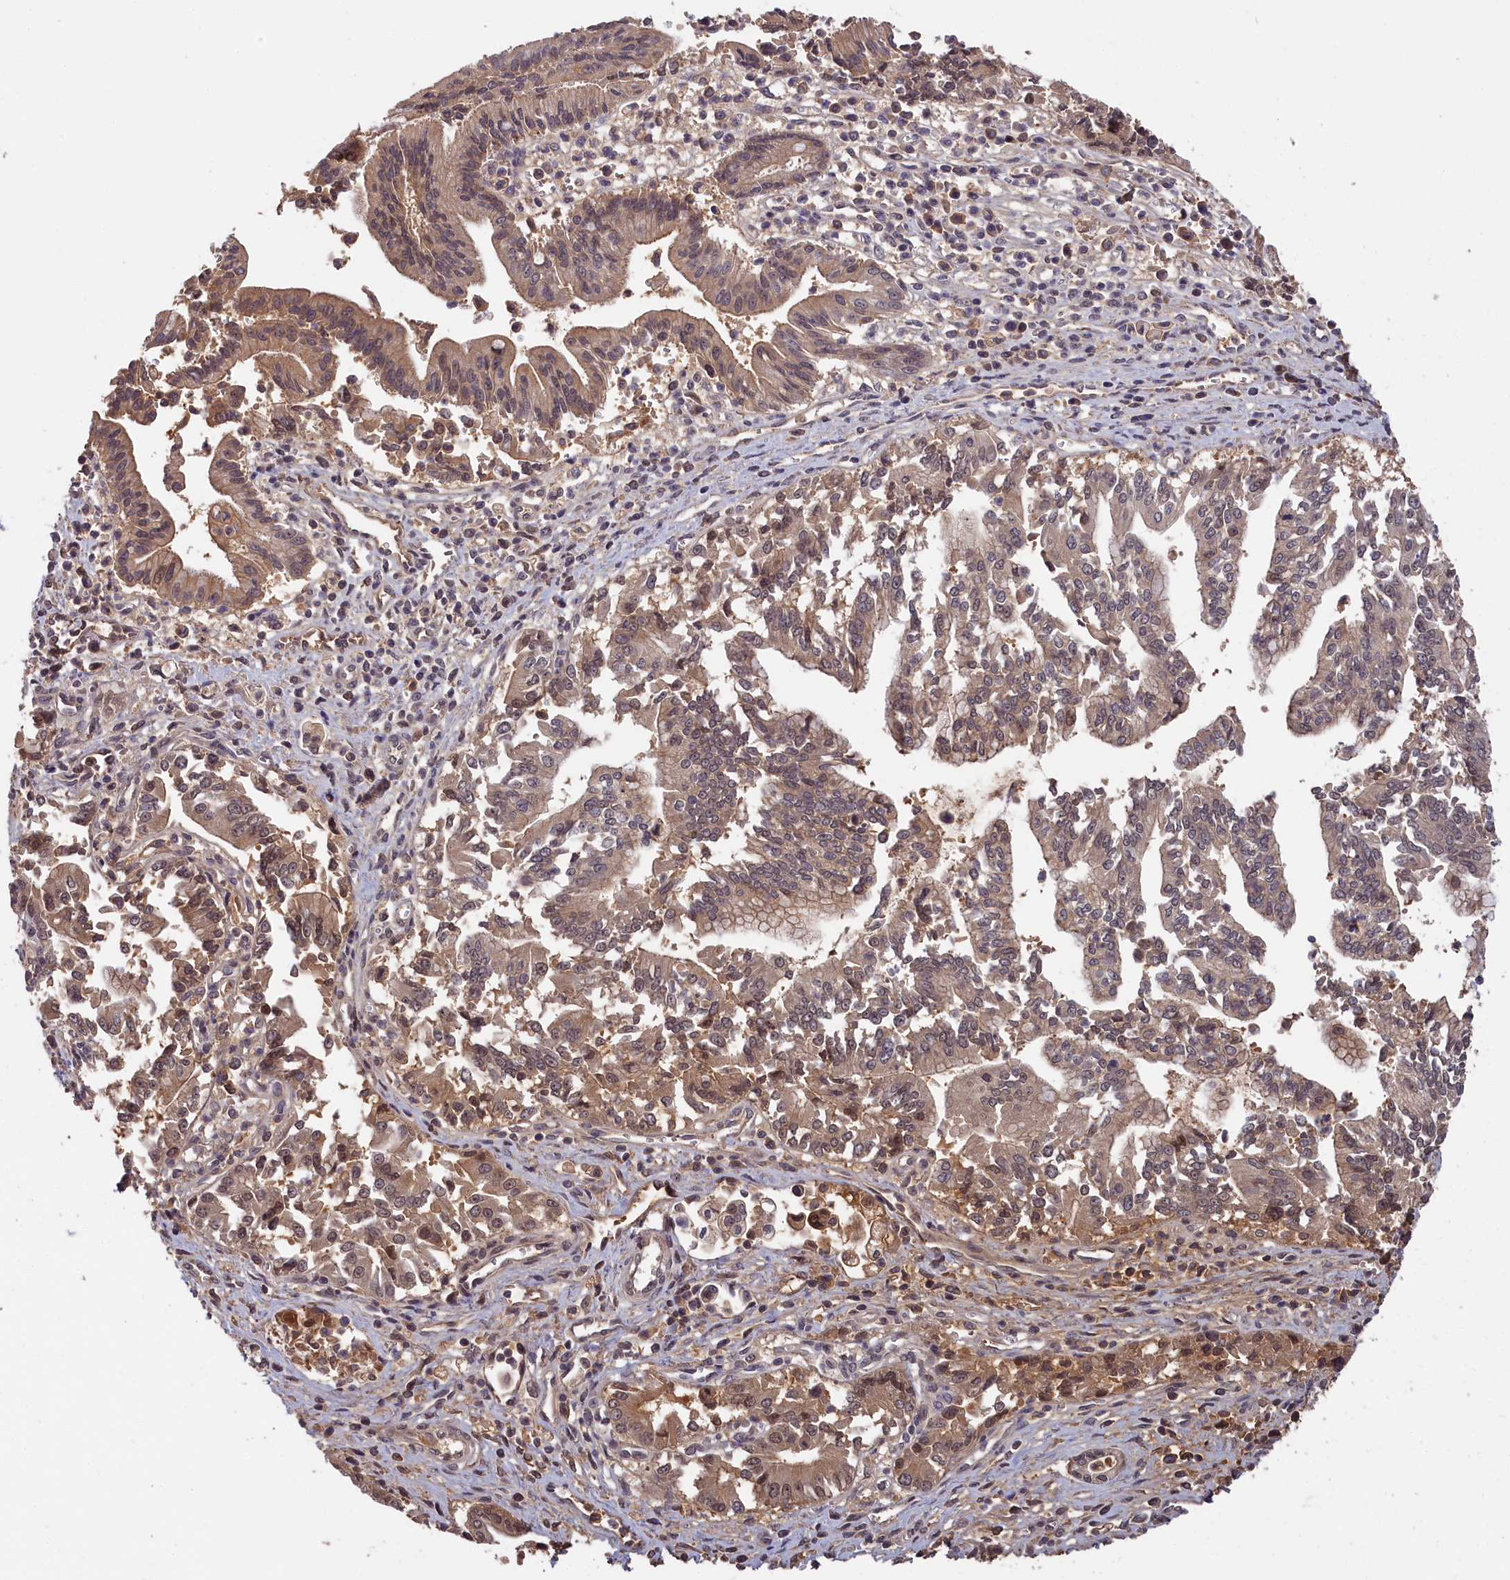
{"staining": {"intensity": "moderate", "quantity": ">75%", "location": "cytoplasmic/membranous"}, "tissue": "pancreatic cancer", "cell_type": "Tumor cells", "image_type": "cancer", "snomed": [{"axis": "morphology", "description": "Adenocarcinoma, NOS"}, {"axis": "topography", "description": "Pancreas"}], "caption": "The histopathology image displays staining of pancreatic adenocarcinoma, revealing moderate cytoplasmic/membranous protein staining (brown color) within tumor cells.", "gene": "ITIH1", "patient": {"sex": "male", "age": 78}}